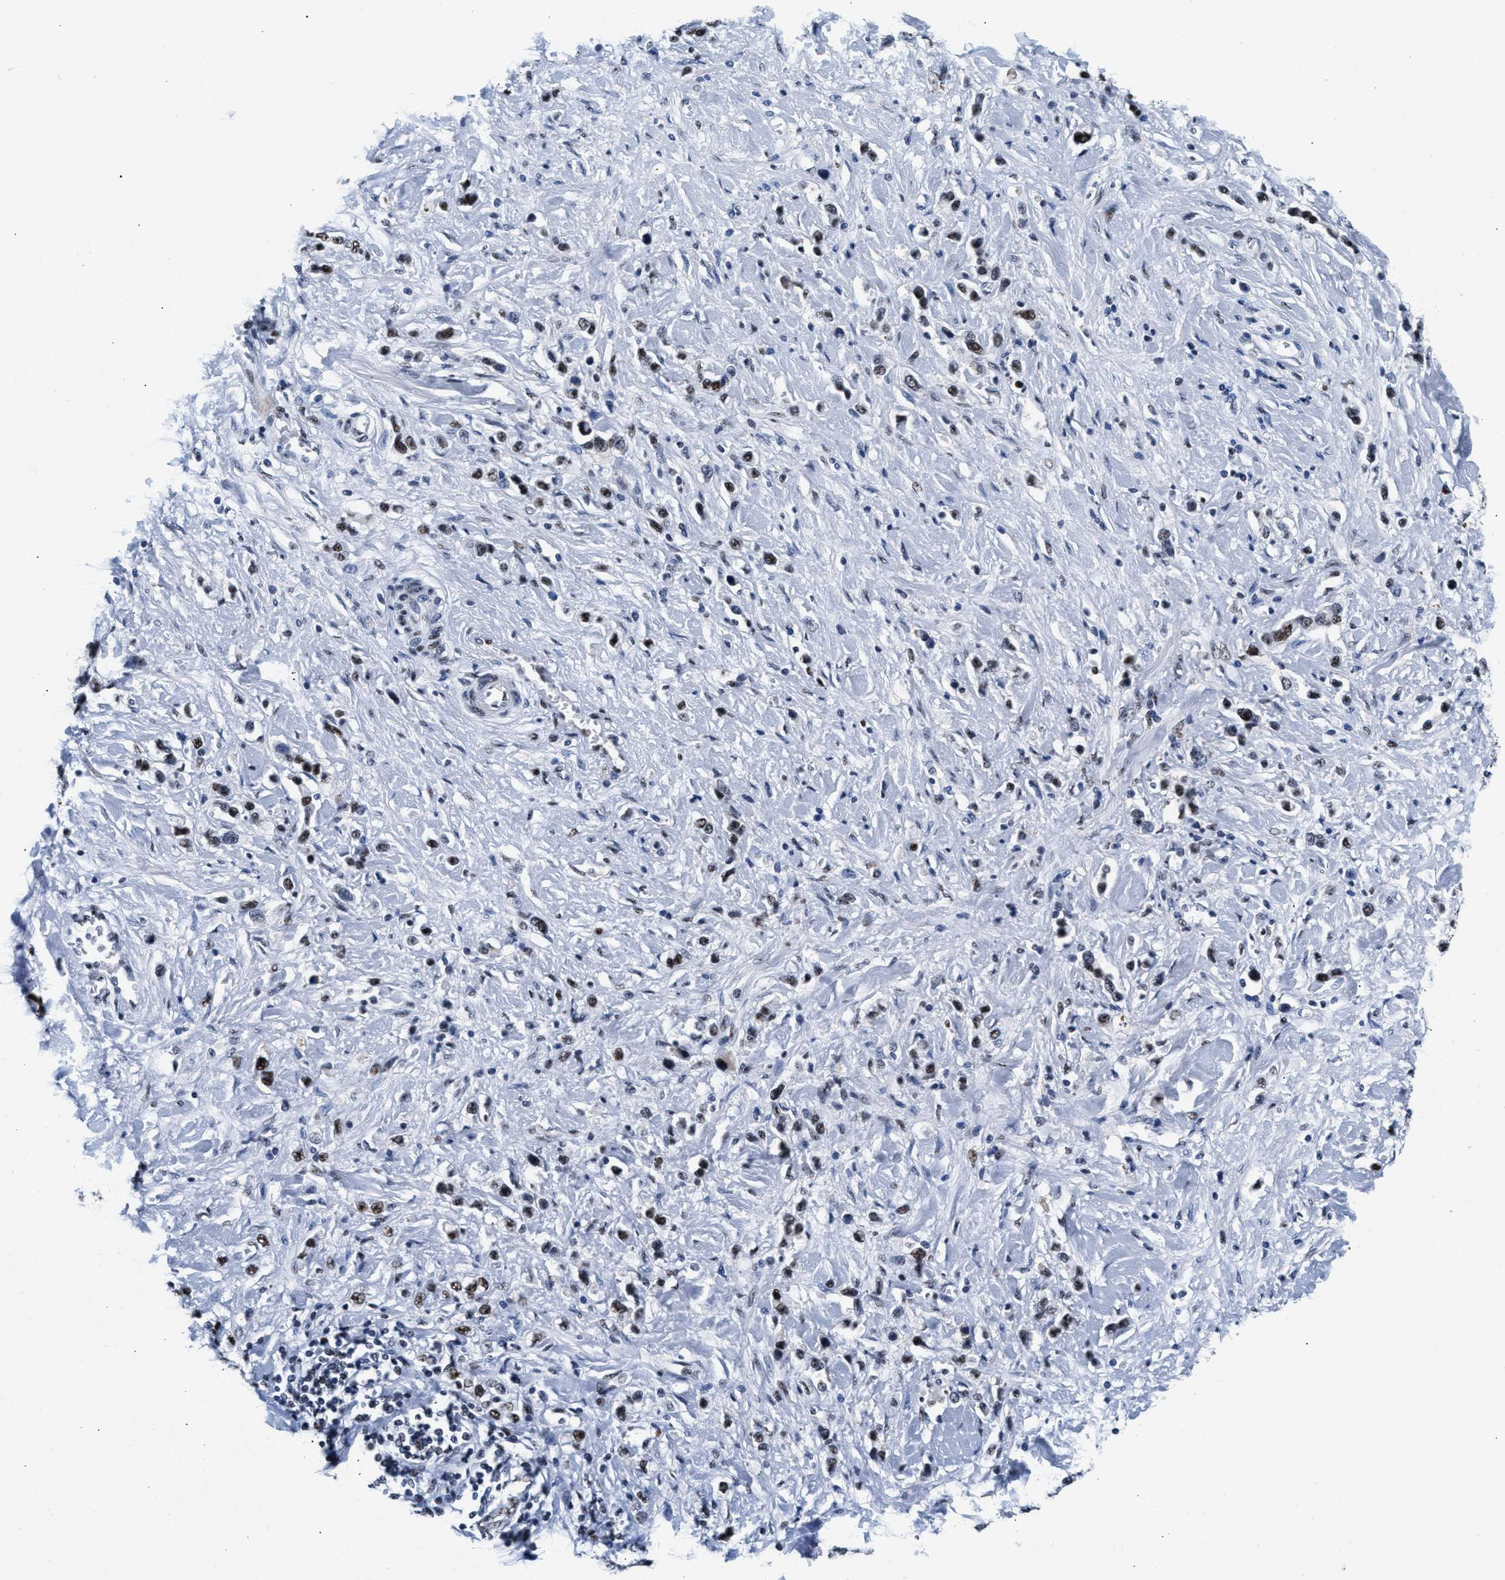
{"staining": {"intensity": "strong", "quantity": ">75%", "location": "nuclear"}, "tissue": "stomach cancer", "cell_type": "Tumor cells", "image_type": "cancer", "snomed": [{"axis": "morphology", "description": "Normal tissue, NOS"}, {"axis": "morphology", "description": "Adenocarcinoma, NOS"}, {"axis": "topography", "description": "Stomach, upper"}, {"axis": "topography", "description": "Stomach"}], "caption": "Approximately >75% of tumor cells in human stomach cancer reveal strong nuclear protein expression as visualized by brown immunohistochemical staining.", "gene": "RAD50", "patient": {"sex": "female", "age": 65}}